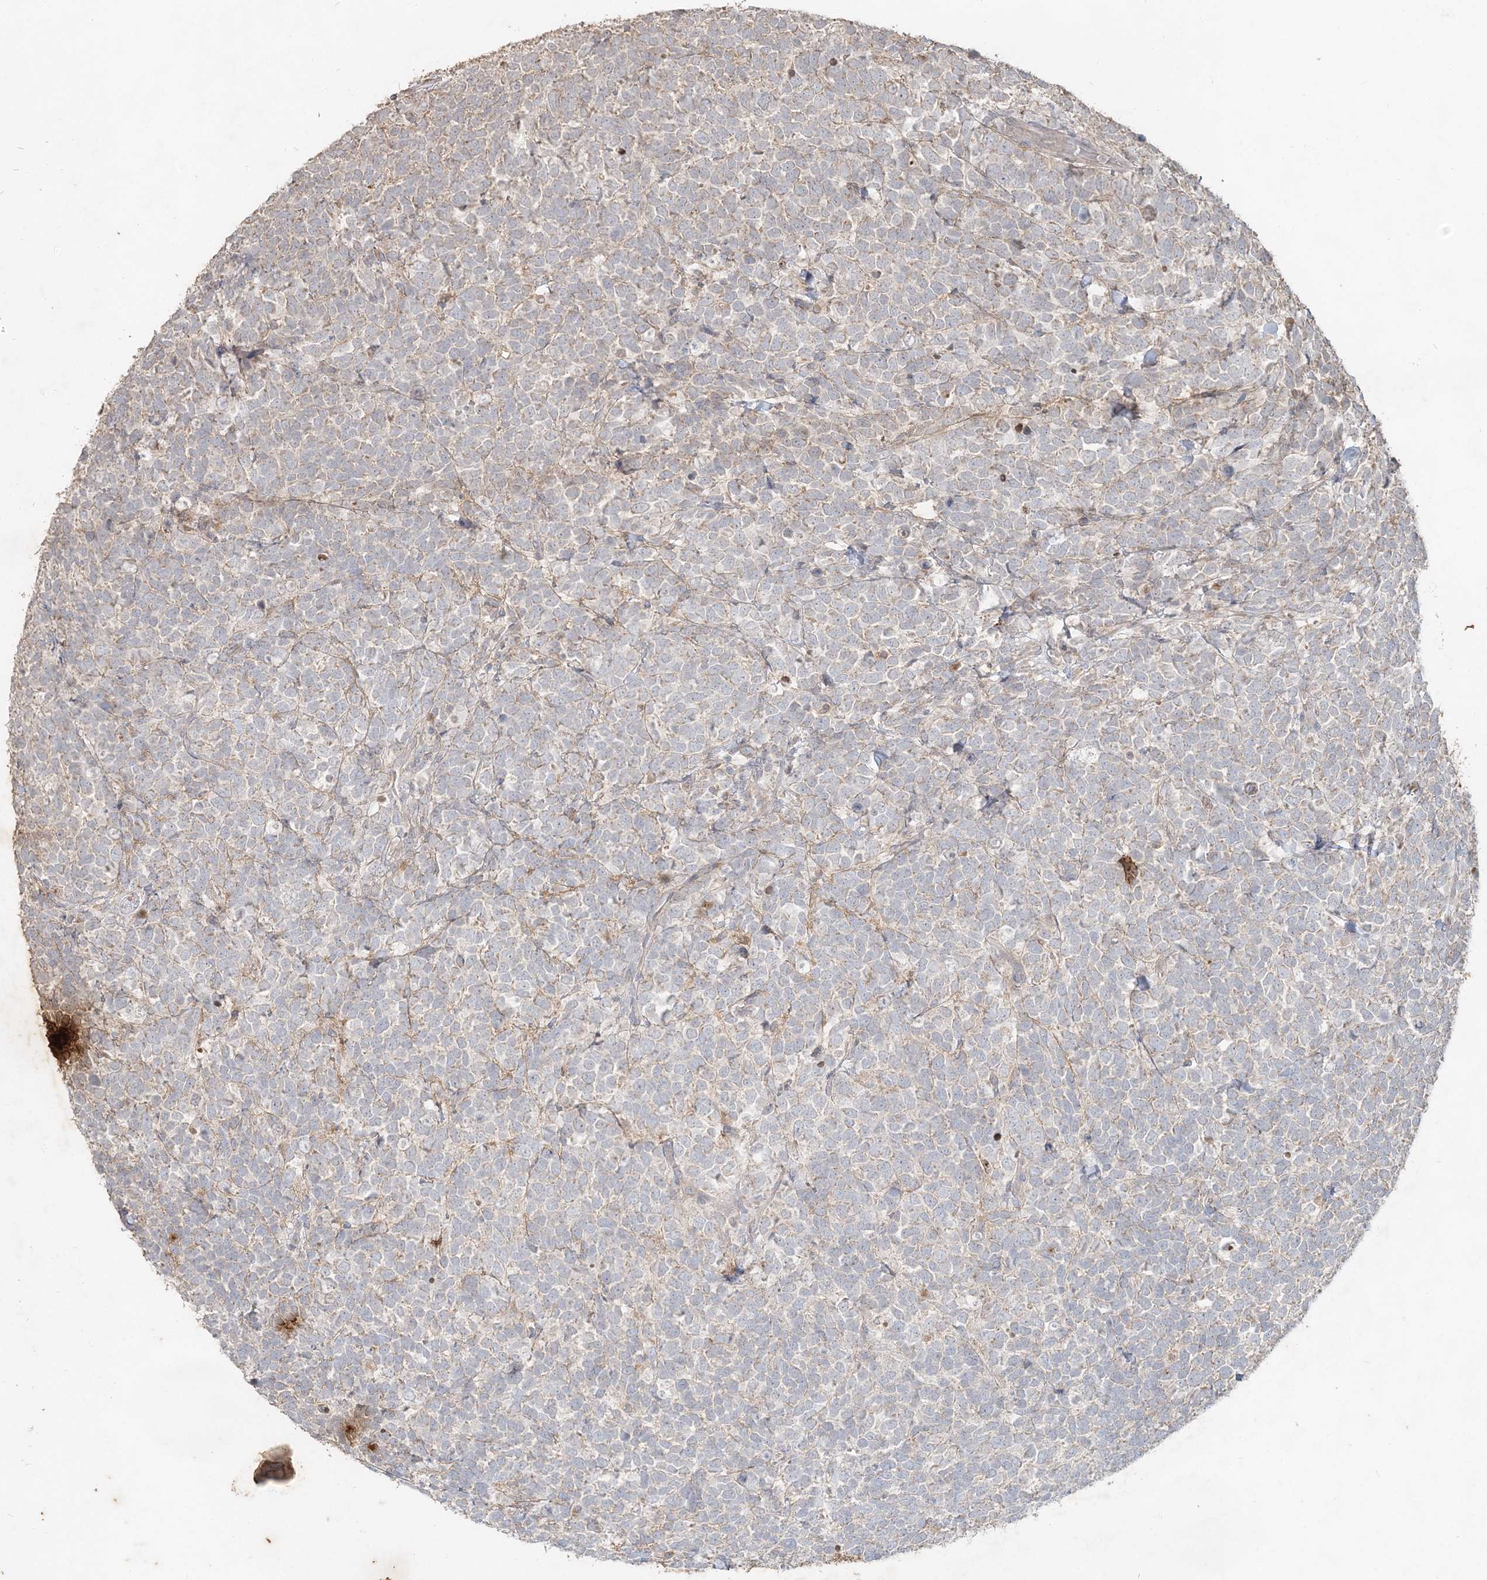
{"staining": {"intensity": "weak", "quantity": "<25%", "location": "cytoplasmic/membranous"}, "tissue": "urothelial cancer", "cell_type": "Tumor cells", "image_type": "cancer", "snomed": [{"axis": "morphology", "description": "Urothelial carcinoma, High grade"}, {"axis": "topography", "description": "Urinary bladder"}], "caption": "The image reveals no staining of tumor cells in urothelial cancer.", "gene": "RAB14", "patient": {"sex": "female", "age": 82}}